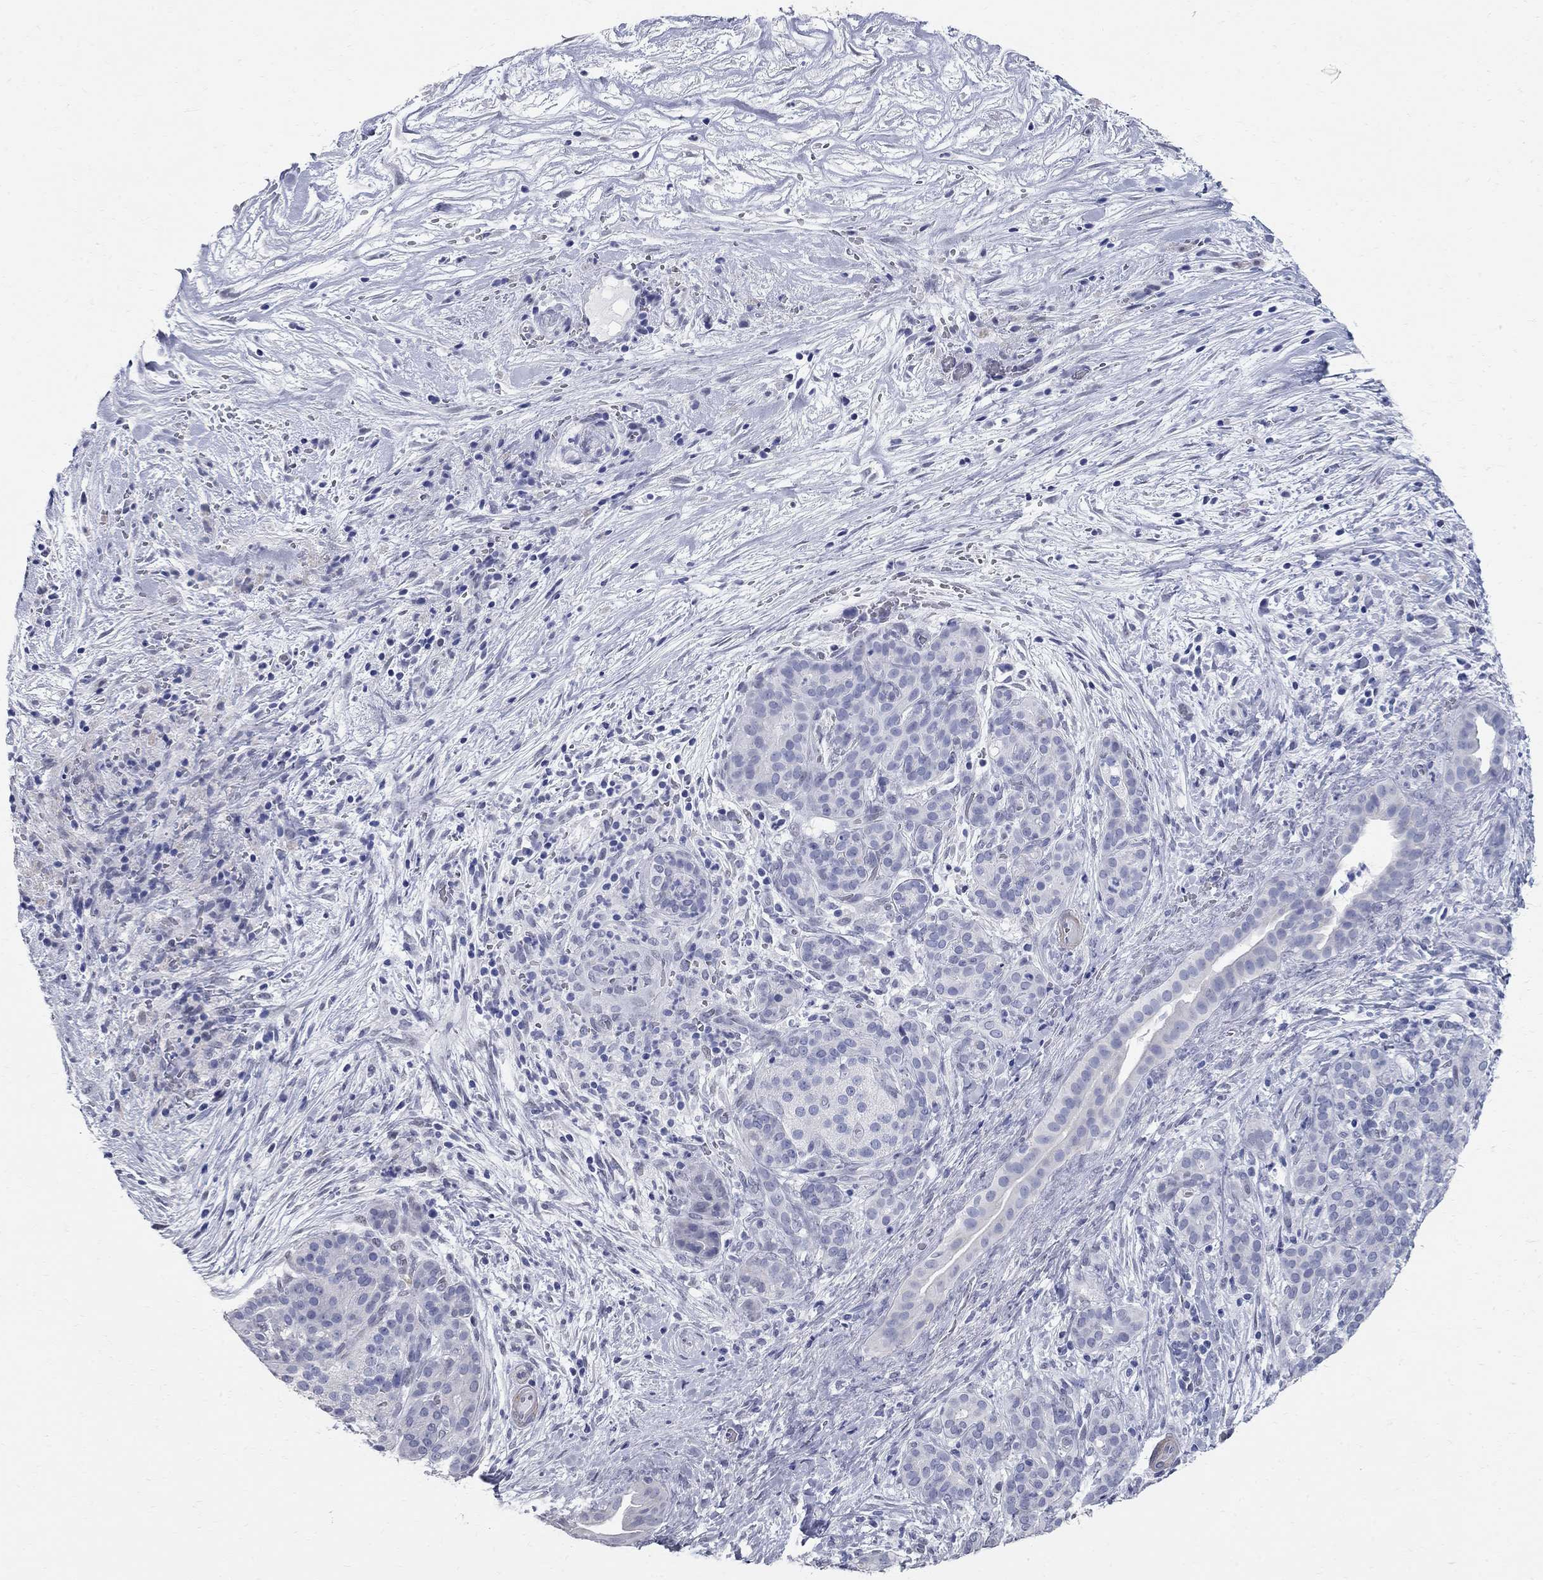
{"staining": {"intensity": "negative", "quantity": "none", "location": "none"}, "tissue": "pancreatic cancer", "cell_type": "Tumor cells", "image_type": "cancer", "snomed": [{"axis": "morphology", "description": "Adenocarcinoma, NOS"}, {"axis": "topography", "description": "Pancreas"}], "caption": "Immunohistochemical staining of human pancreatic adenocarcinoma demonstrates no significant positivity in tumor cells.", "gene": "BPIFB1", "patient": {"sex": "male", "age": 44}}